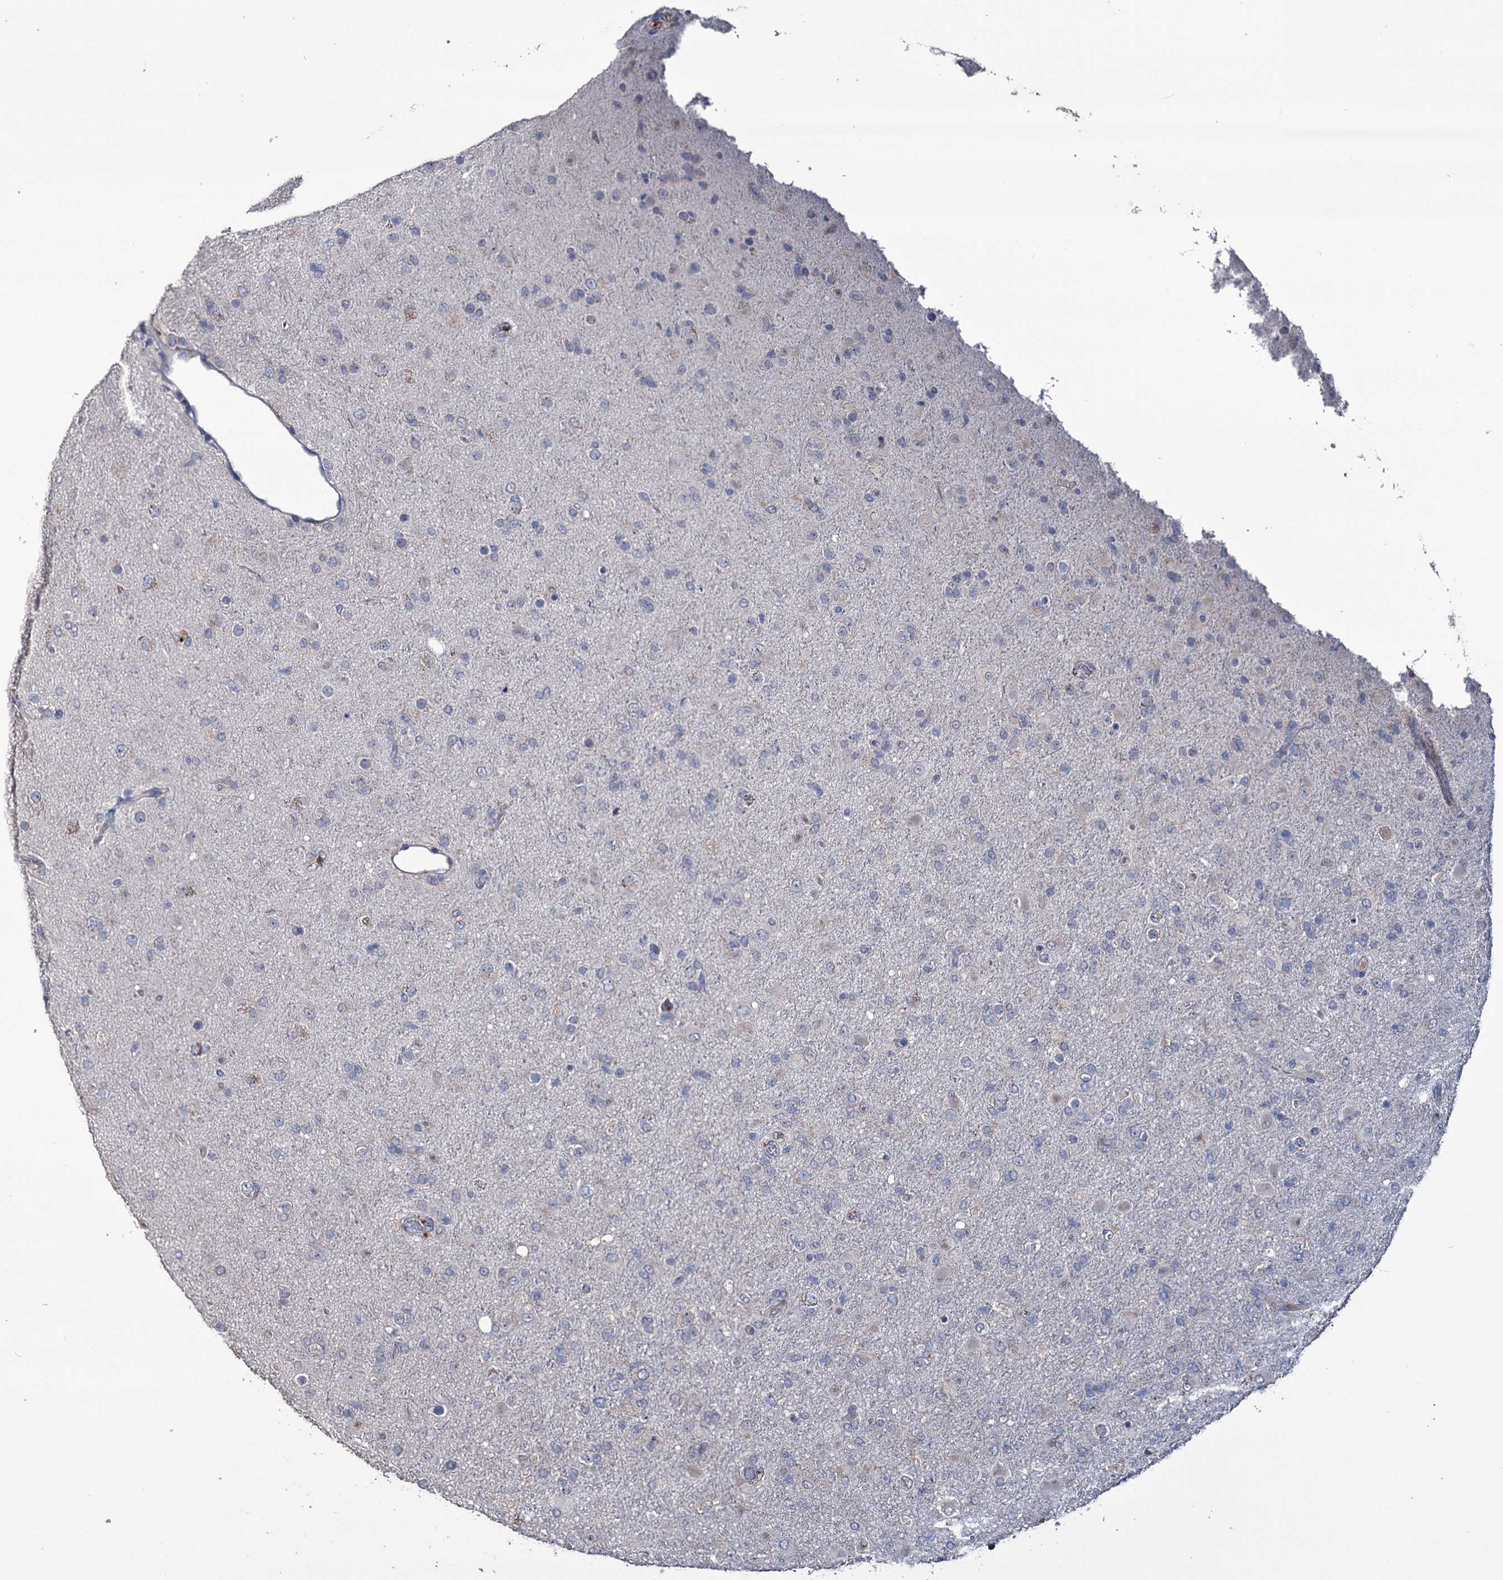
{"staining": {"intensity": "negative", "quantity": "none", "location": "none"}, "tissue": "glioma", "cell_type": "Tumor cells", "image_type": "cancer", "snomed": [{"axis": "morphology", "description": "Glioma, malignant, Low grade"}, {"axis": "topography", "description": "Brain"}], "caption": "This is an immunohistochemistry (IHC) photomicrograph of human glioma. There is no staining in tumor cells.", "gene": "EPB41L5", "patient": {"sex": "male", "age": 65}}